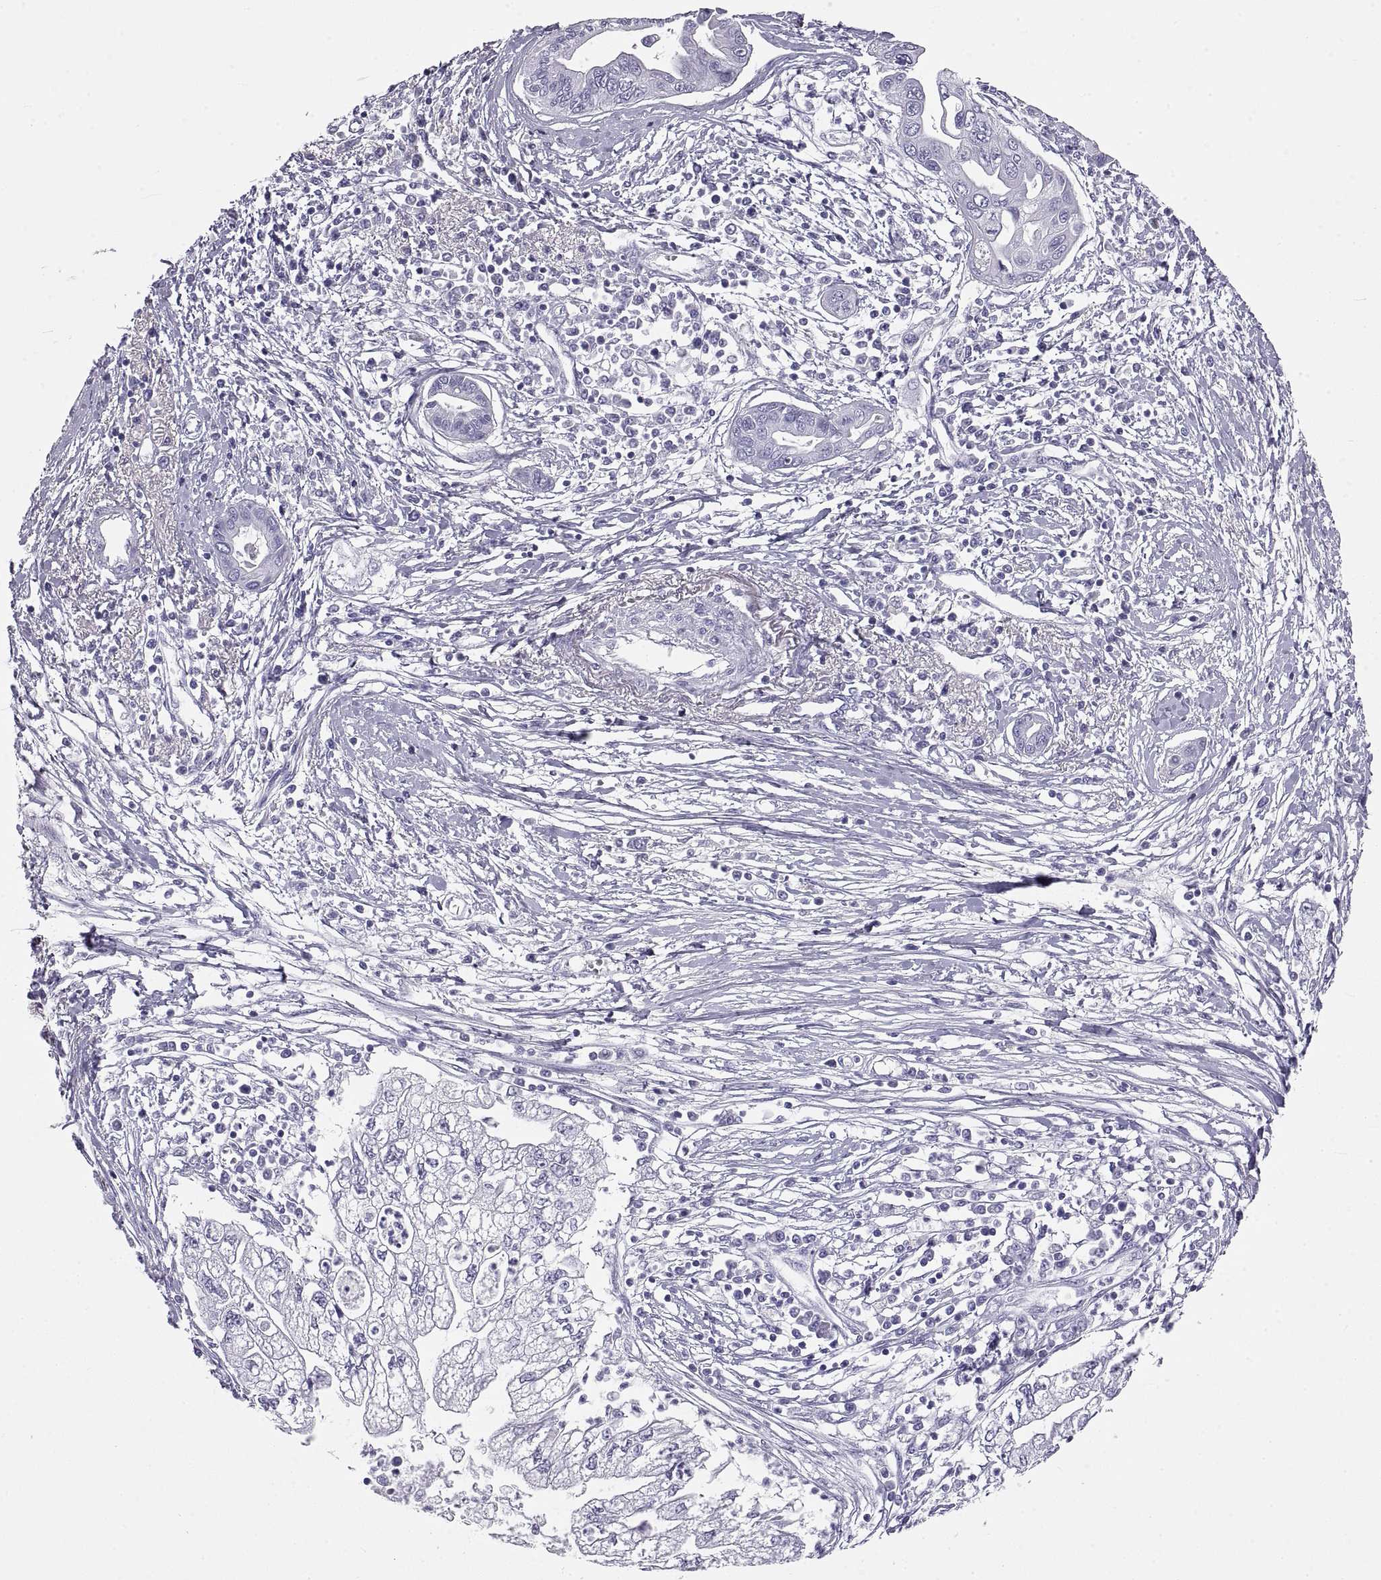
{"staining": {"intensity": "negative", "quantity": "none", "location": "none"}, "tissue": "pancreatic cancer", "cell_type": "Tumor cells", "image_type": "cancer", "snomed": [{"axis": "morphology", "description": "Adenocarcinoma, NOS"}, {"axis": "topography", "description": "Pancreas"}], "caption": "Immunohistochemistry micrograph of adenocarcinoma (pancreatic) stained for a protein (brown), which exhibits no positivity in tumor cells.", "gene": "RLBP1", "patient": {"sex": "male", "age": 70}}